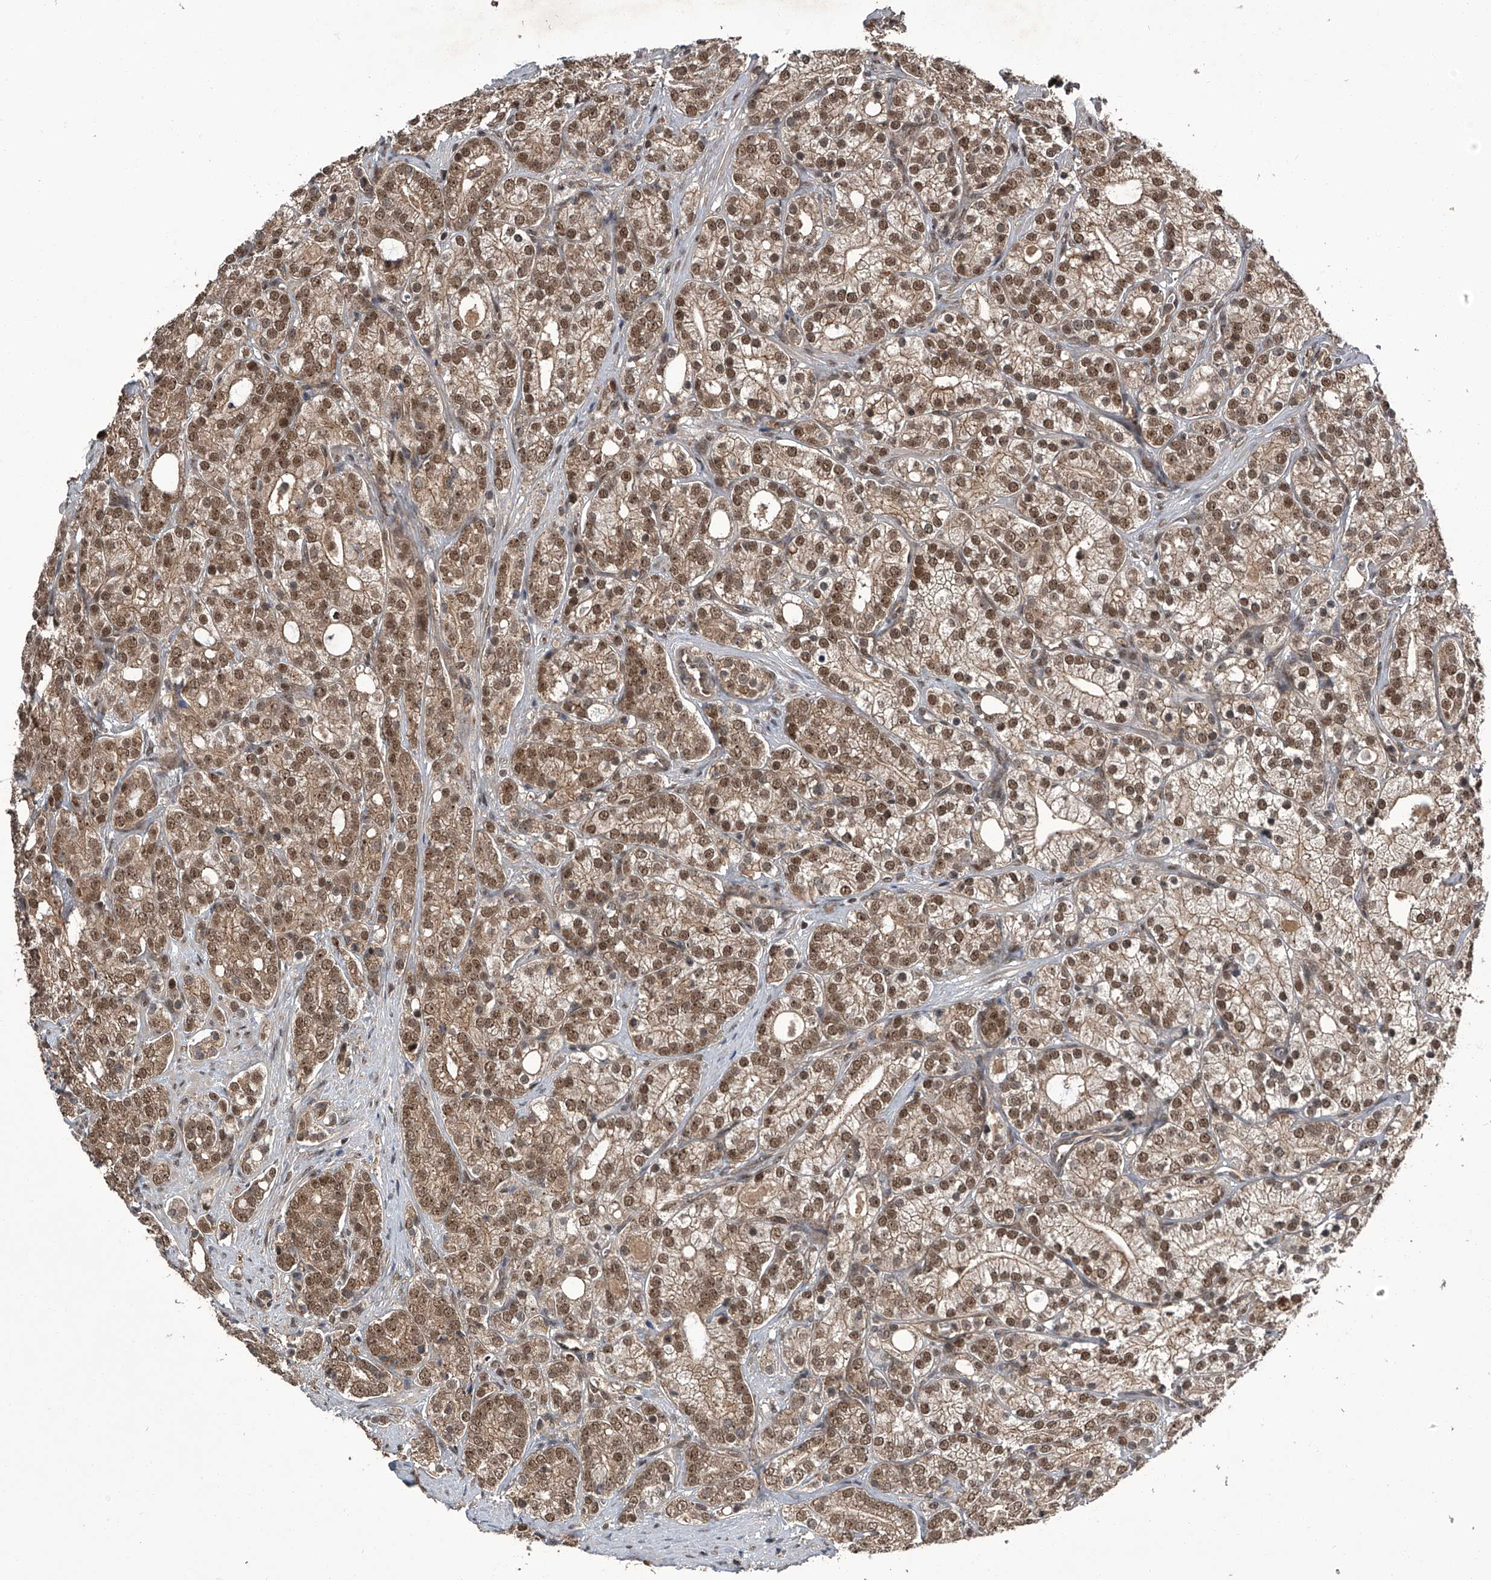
{"staining": {"intensity": "moderate", "quantity": ">75%", "location": "cytoplasmic/membranous,nuclear"}, "tissue": "prostate cancer", "cell_type": "Tumor cells", "image_type": "cancer", "snomed": [{"axis": "morphology", "description": "Adenocarcinoma, High grade"}, {"axis": "topography", "description": "Prostate"}], "caption": "Adenocarcinoma (high-grade) (prostate) was stained to show a protein in brown. There is medium levels of moderate cytoplasmic/membranous and nuclear positivity in approximately >75% of tumor cells.", "gene": "SLC12A8", "patient": {"sex": "male", "age": 57}}